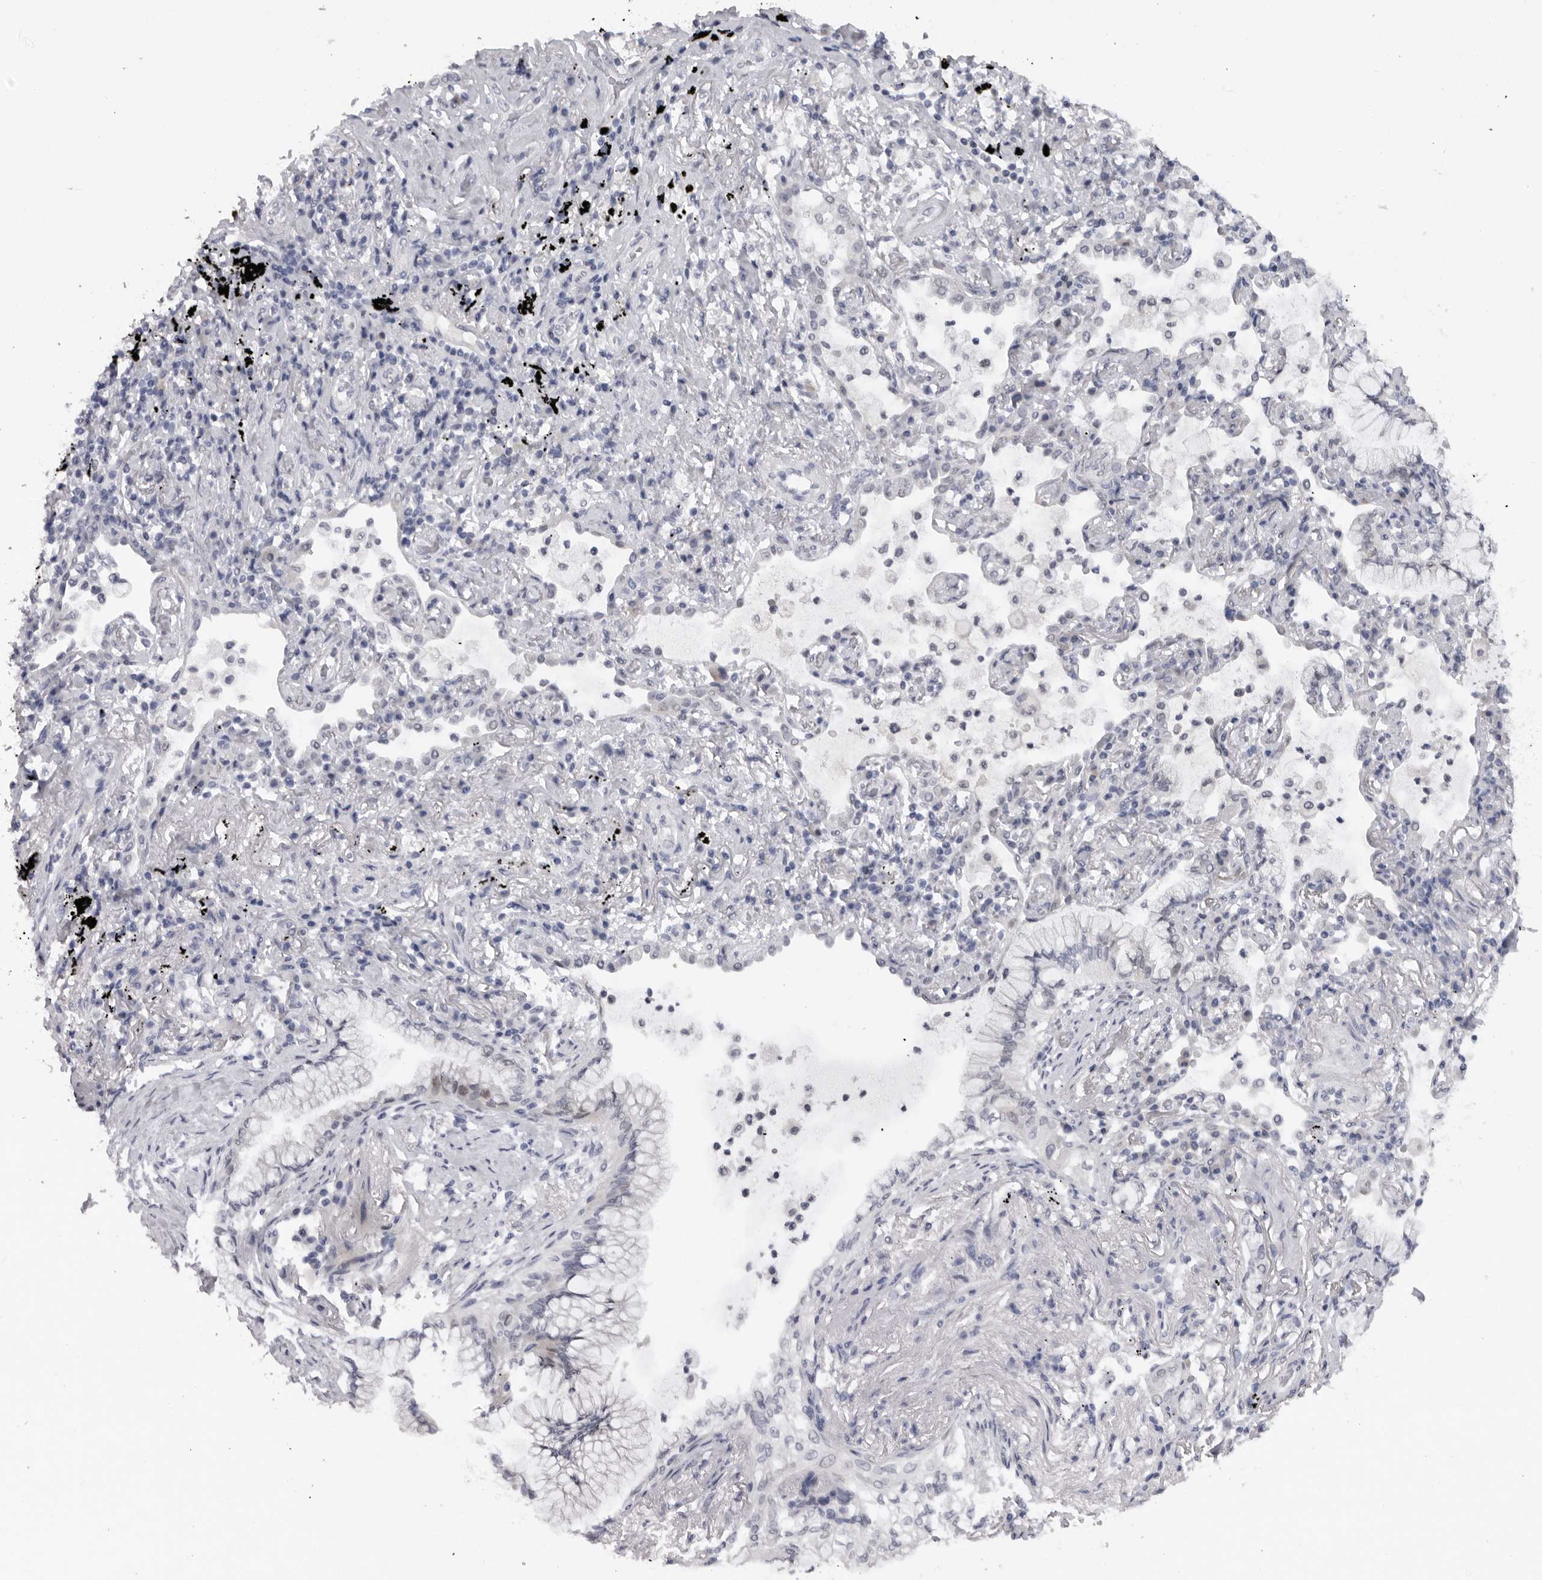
{"staining": {"intensity": "negative", "quantity": "none", "location": "none"}, "tissue": "lung cancer", "cell_type": "Tumor cells", "image_type": "cancer", "snomed": [{"axis": "morphology", "description": "Adenocarcinoma, NOS"}, {"axis": "topography", "description": "Lung"}], "caption": "Immunohistochemistry (IHC) image of neoplastic tissue: lung cancer stained with DAB reveals no significant protein expression in tumor cells.", "gene": "ALPK2", "patient": {"sex": "female", "age": 70}}